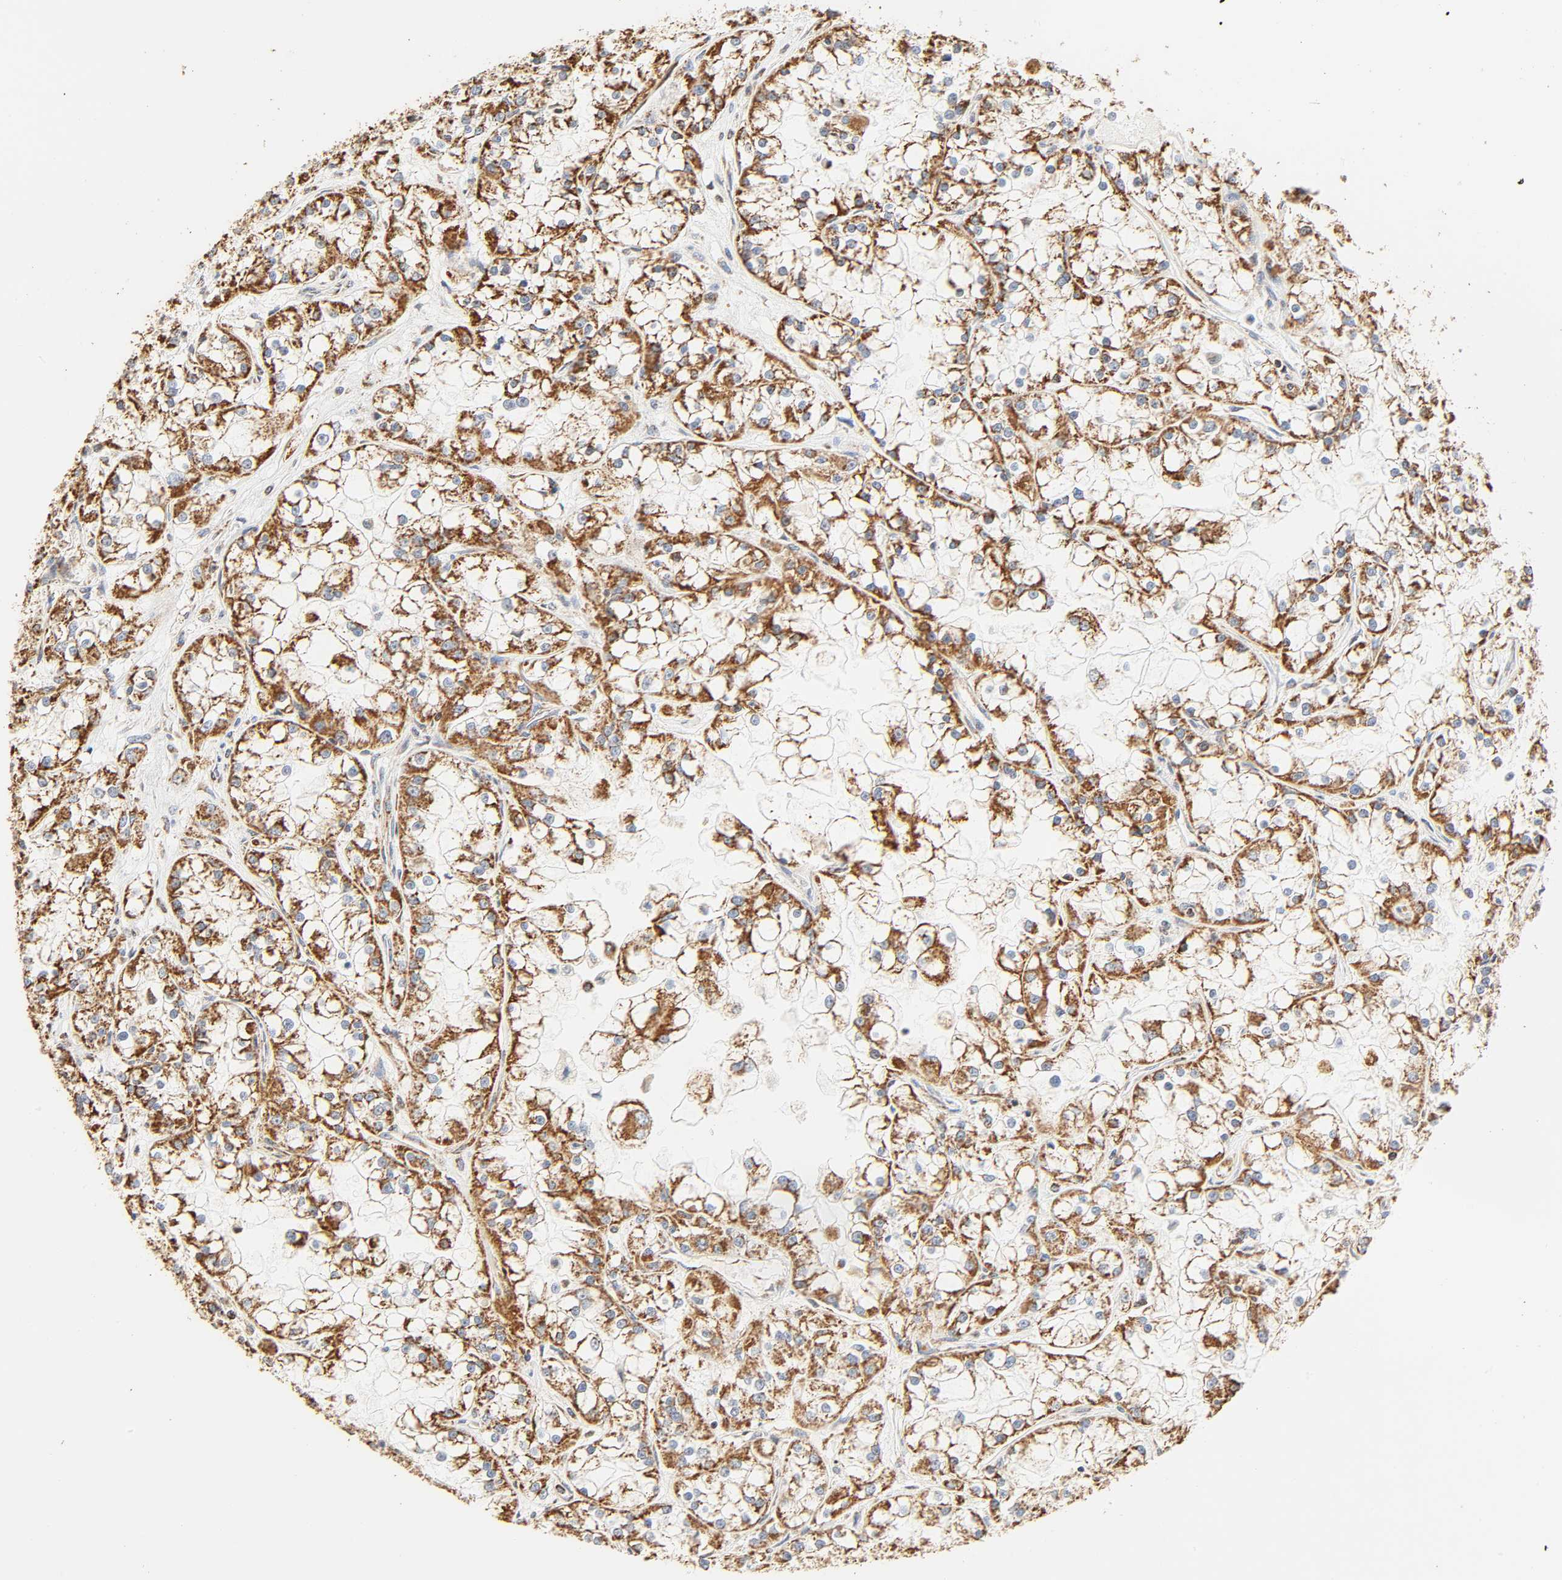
{"staining": {"intensity": "strong", "quantity": ">75%", "location": "cytoplasmic/membranous"}, "tissue": "renal cancer", "cell_type": "Tumor cells", "image_type": "cancer", "snomed": [{"axis": "morphology", "description": "Adenocarcinoma, NOS"}, {"axis": "topography", "description": "Kidney"}], "caption": "A histopathology image showing strong cytoplasmic/membranous staining in approximately >75% of tumor cells in renal cancer (adenocarcinoma), as visualized by brown immunohistochemical staining.", "gene": "ZMAT5", "patient": {"sex": "female", "age": 52}}